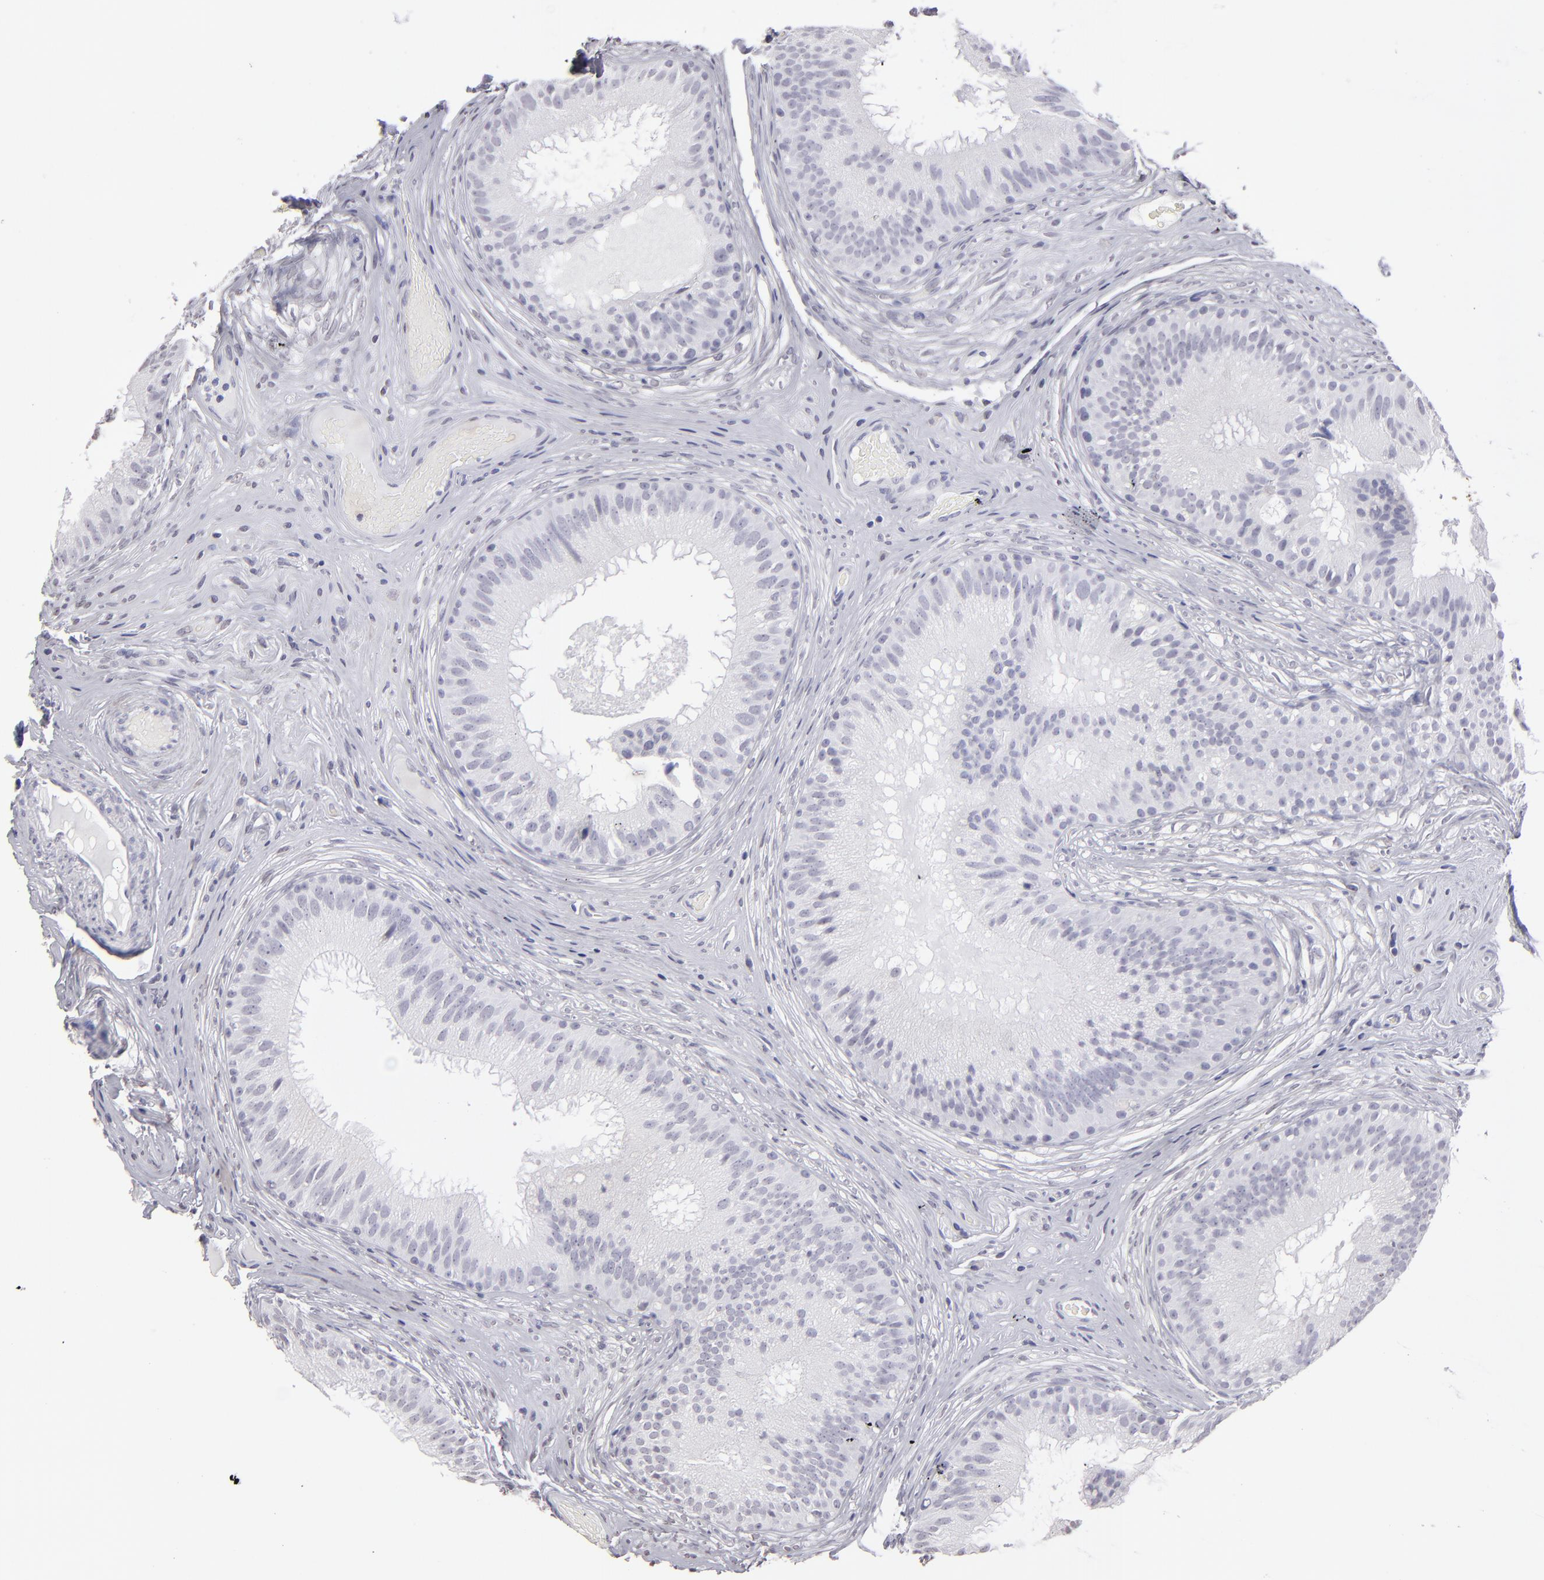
{"staining": {"intensity": "negative", "quantity": "none", "location": "none"}, "tissue": "epididymis", "cell_type": "Glandular cells", "image_type": "normal", "snomed": [{"axis": "morphology", "description": "Normal tissue, NOS"}, {"axis": "topography", "description": "Epididymis"}], "caption": "DAB immunohistochemical staining of benign epididymis exhibits no significant expression in glandular cells. (Brightfield microscopy of DAB (3,3'-diaminobenzidine) immunohistochemistry (IHC) at high magnification).", "gene": "ALDOB", "patient": {"sex": "male", "age": 32}}